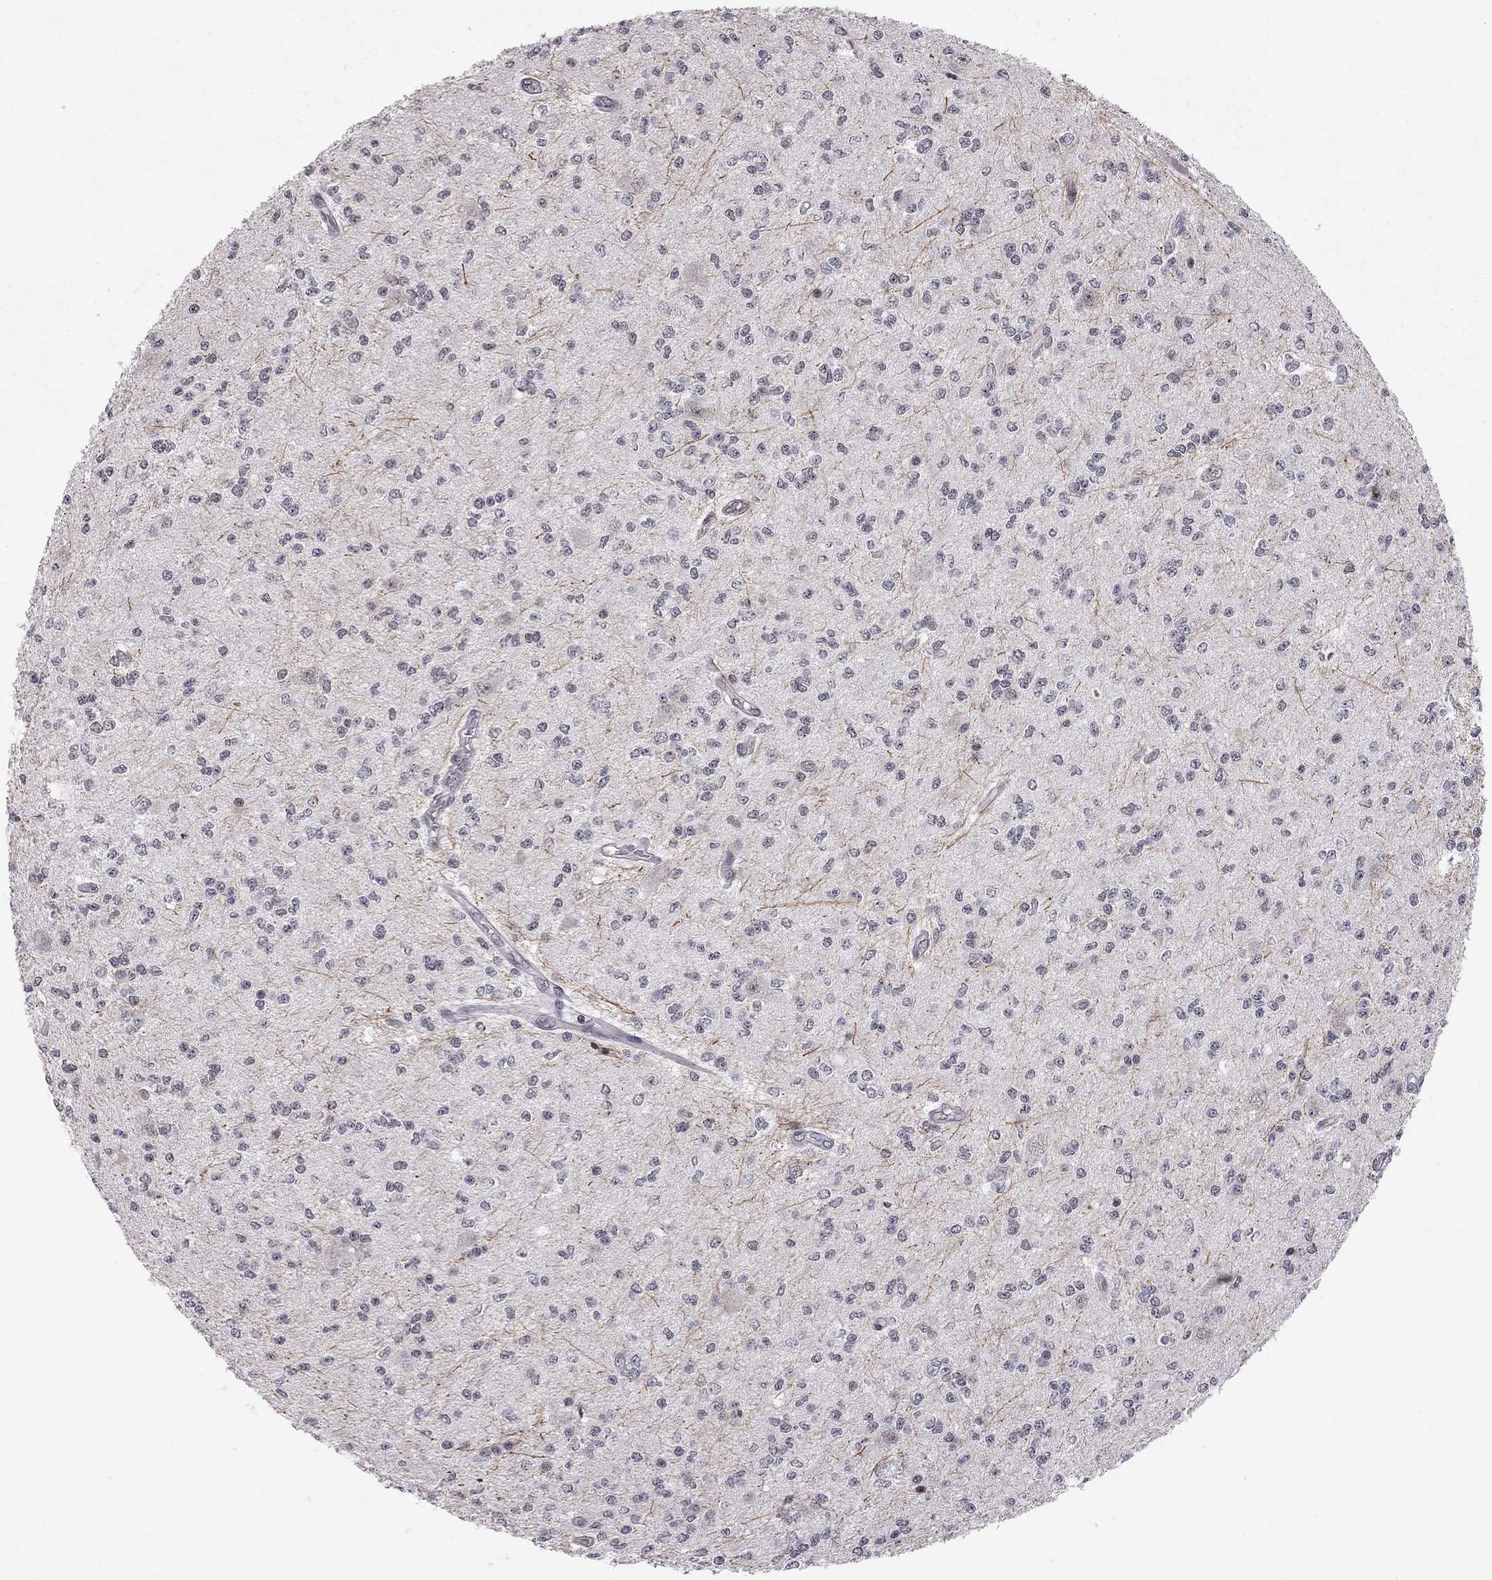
{"staining": {"intensity": "negative", "quantity": "none", "location": "none"}, "tissue": "glioma", "cell_type": "Tumor cells", "image_type": "cancer", "snomed": [{"axis": "morphology", "description": "Glioma, malignant, Low grade"}, {"axis": "topography", "description": "Brain"}], "caption": "Tumor cells show no significant positivity in glioma.", "gene": "MTNR1B", "patient": {"sex": "male", "age": 67}}